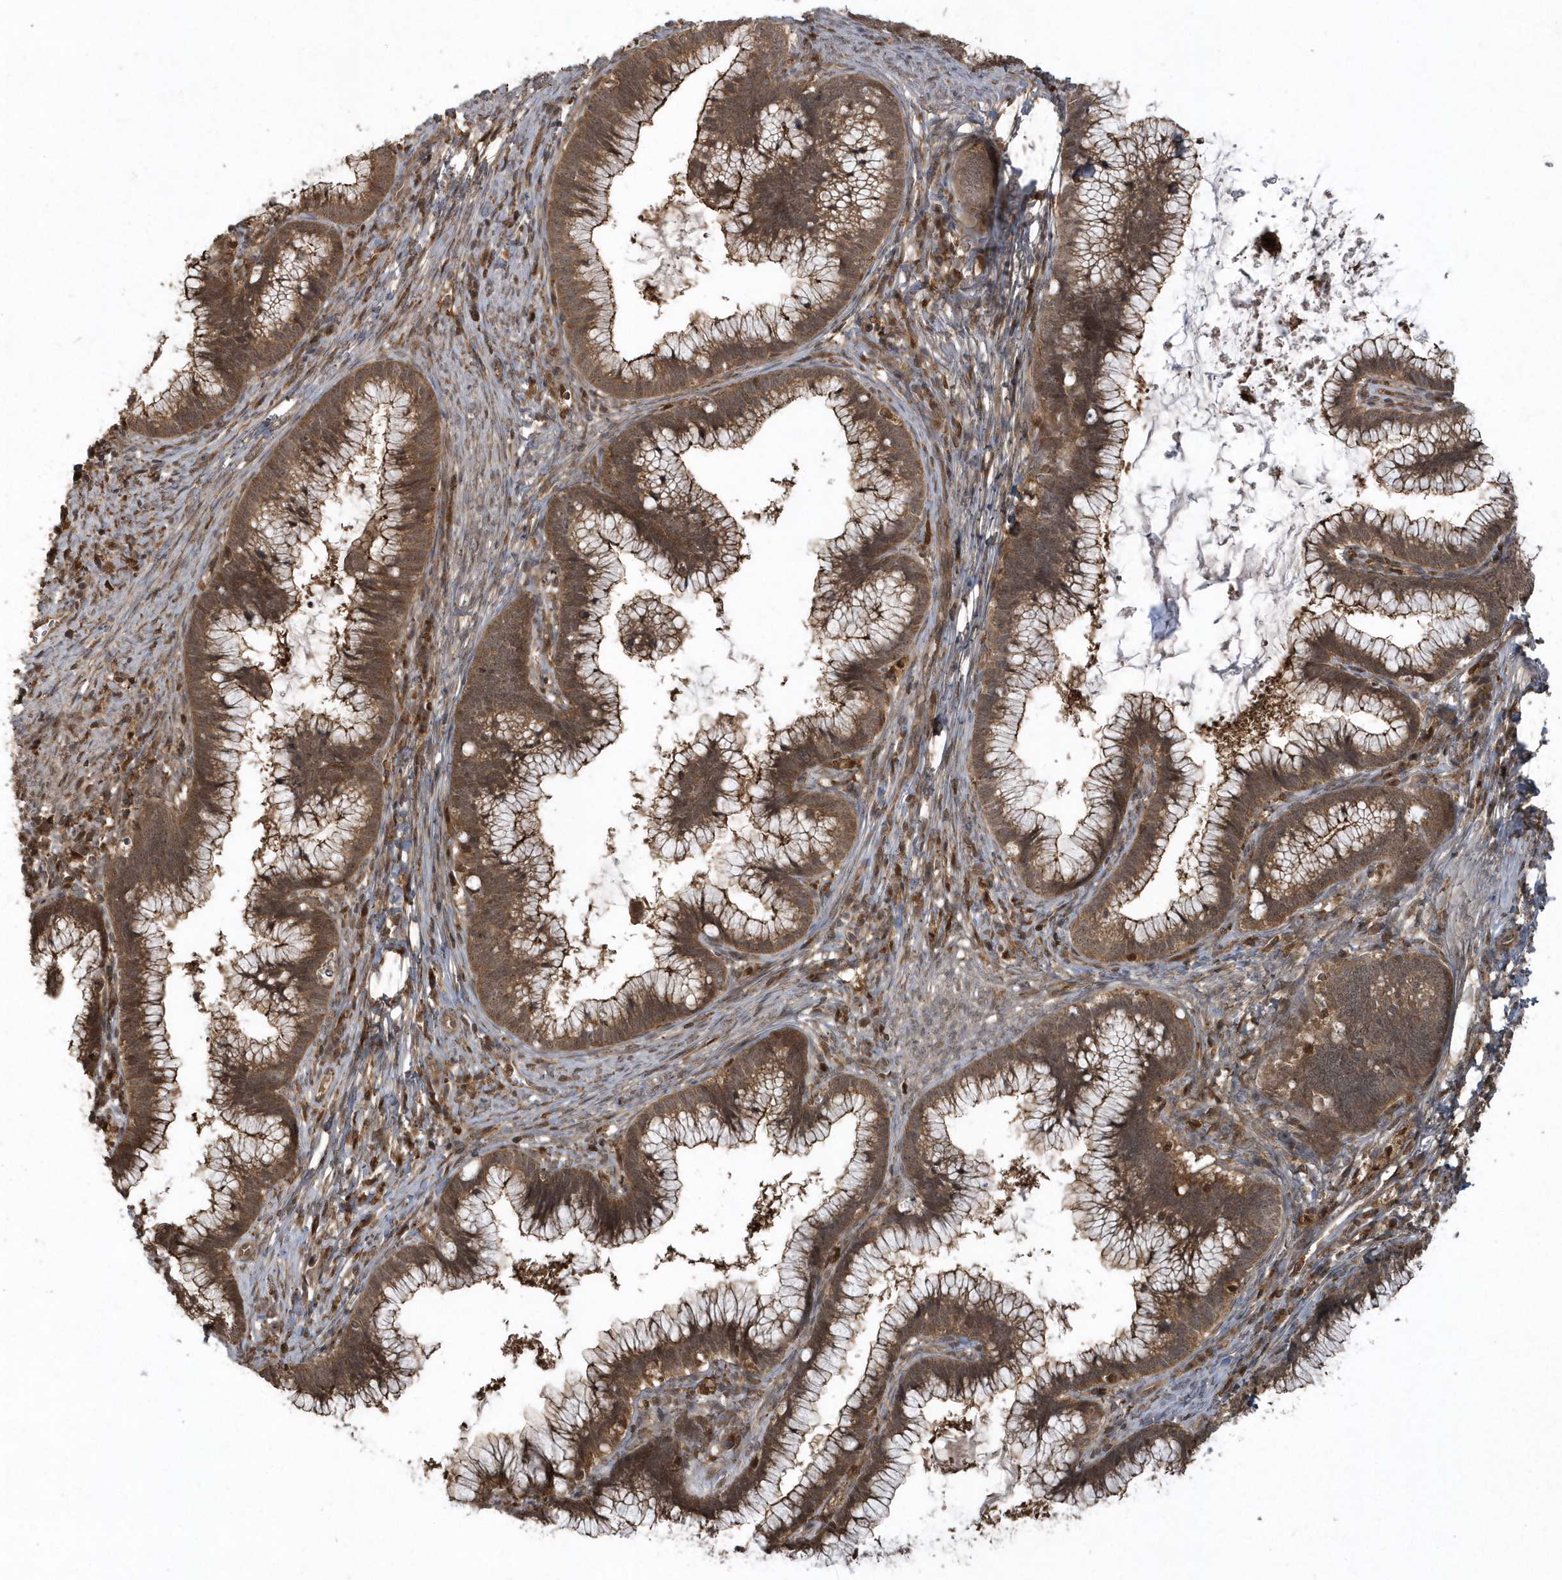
{"staining": {"intensity": "strong", "quantity": ">75%", "location": "cytoplasmic/membranous"}, "tissue": "cervical cancer", "cell_type": "Tumor cells", "image_type": "cancer", "snomed": [{"axis": "morphology", "description": "Adenocarcinoma, NOS"}, {"axis": "topography", "description": "Cervix"}], "caption": "Strong cytoplasmic/membranous protein positivity is appreciated in about >75% of tumor cells in cervical adenocarcinoma.", "gene": "LACC1", "patient": {"sex": "female", "age": 36}}